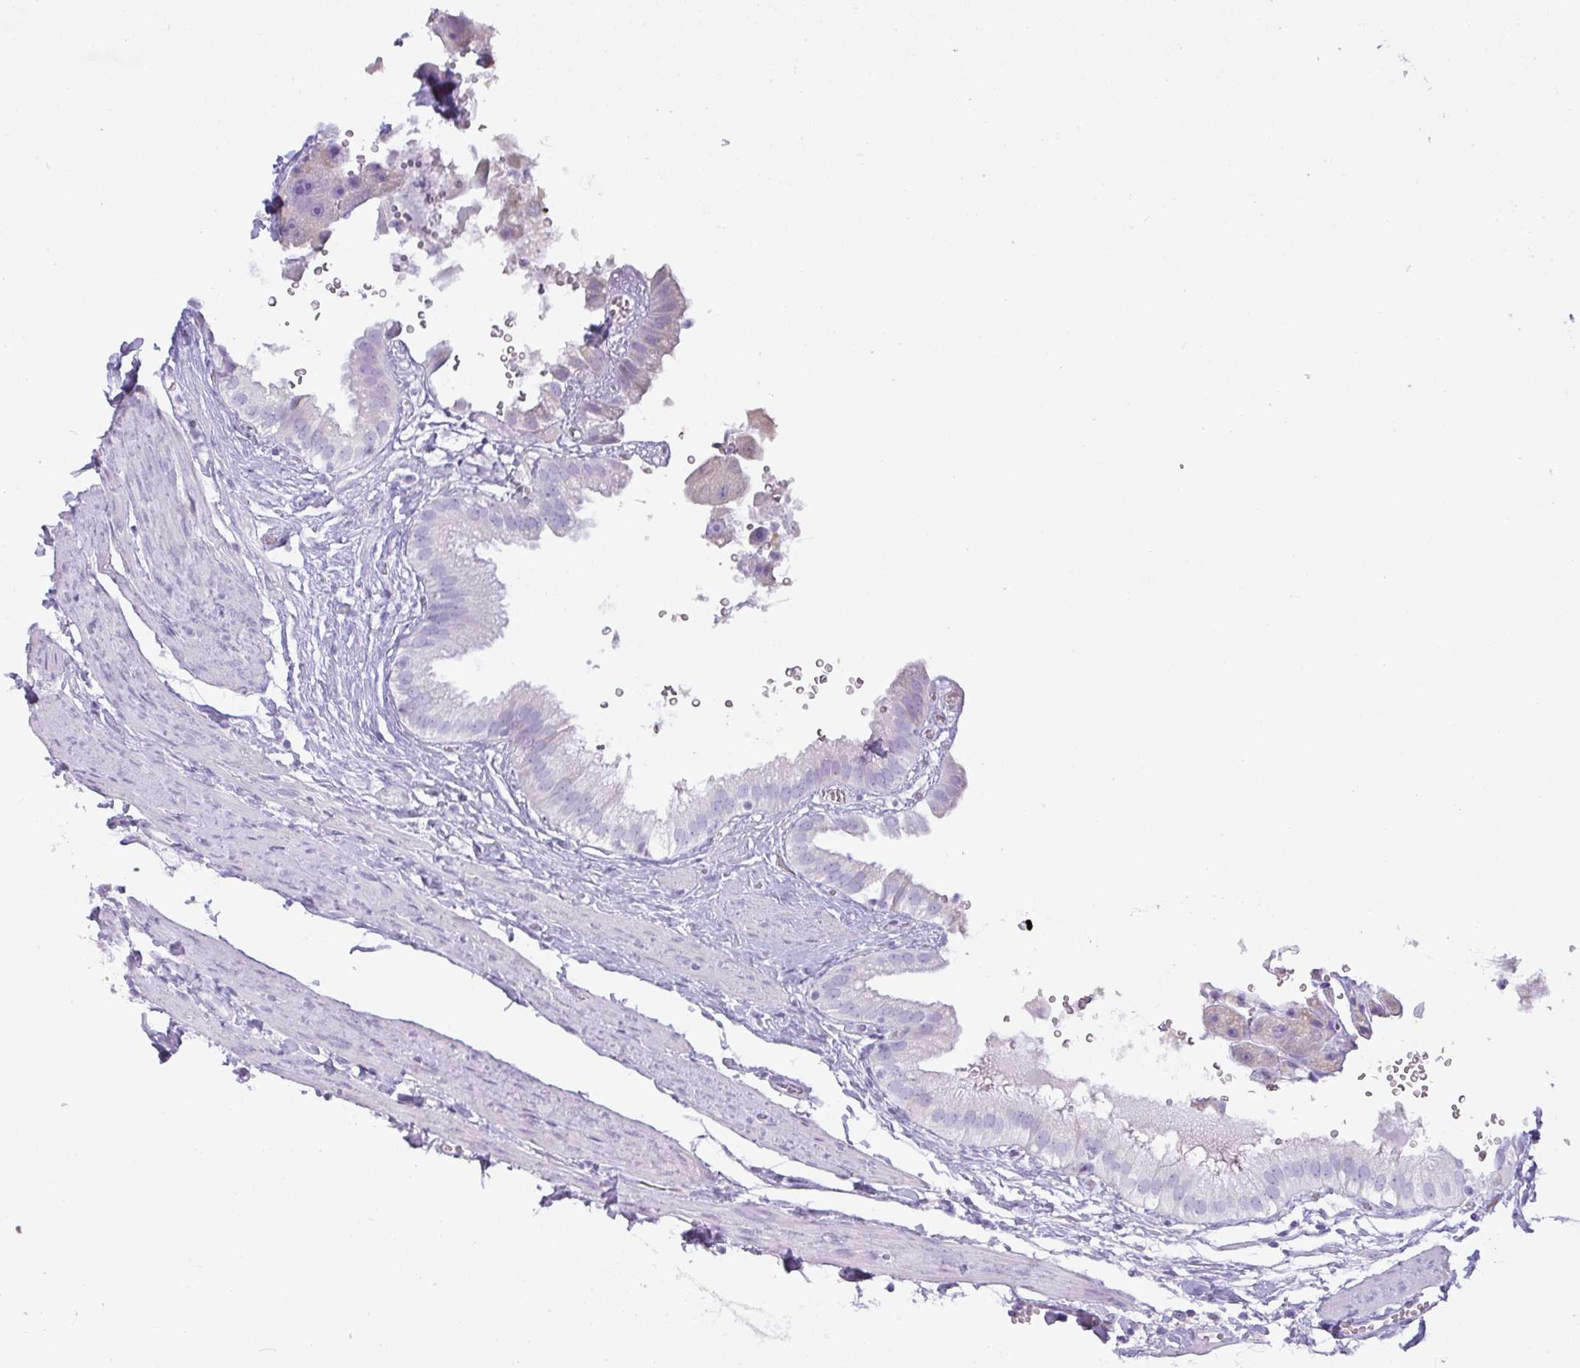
{"staining": {"intensity": "negative", "quantity": "none", "location": "none"}, "tissue": "gallbladder", "cell_type": "Glandular cells", "image_type": "normal", "snomed": [{"axis": "morphology", "description": "Normal tissue, NOS"}, {"axis": "topography", "description": "Gallbladder"}], "caption": "Benign gallbladder was stained to show a protein in brown. There is no significant staining in glandular cells.", "gene": "PGA3", "patient": {"sex": "female", "age": 61}}